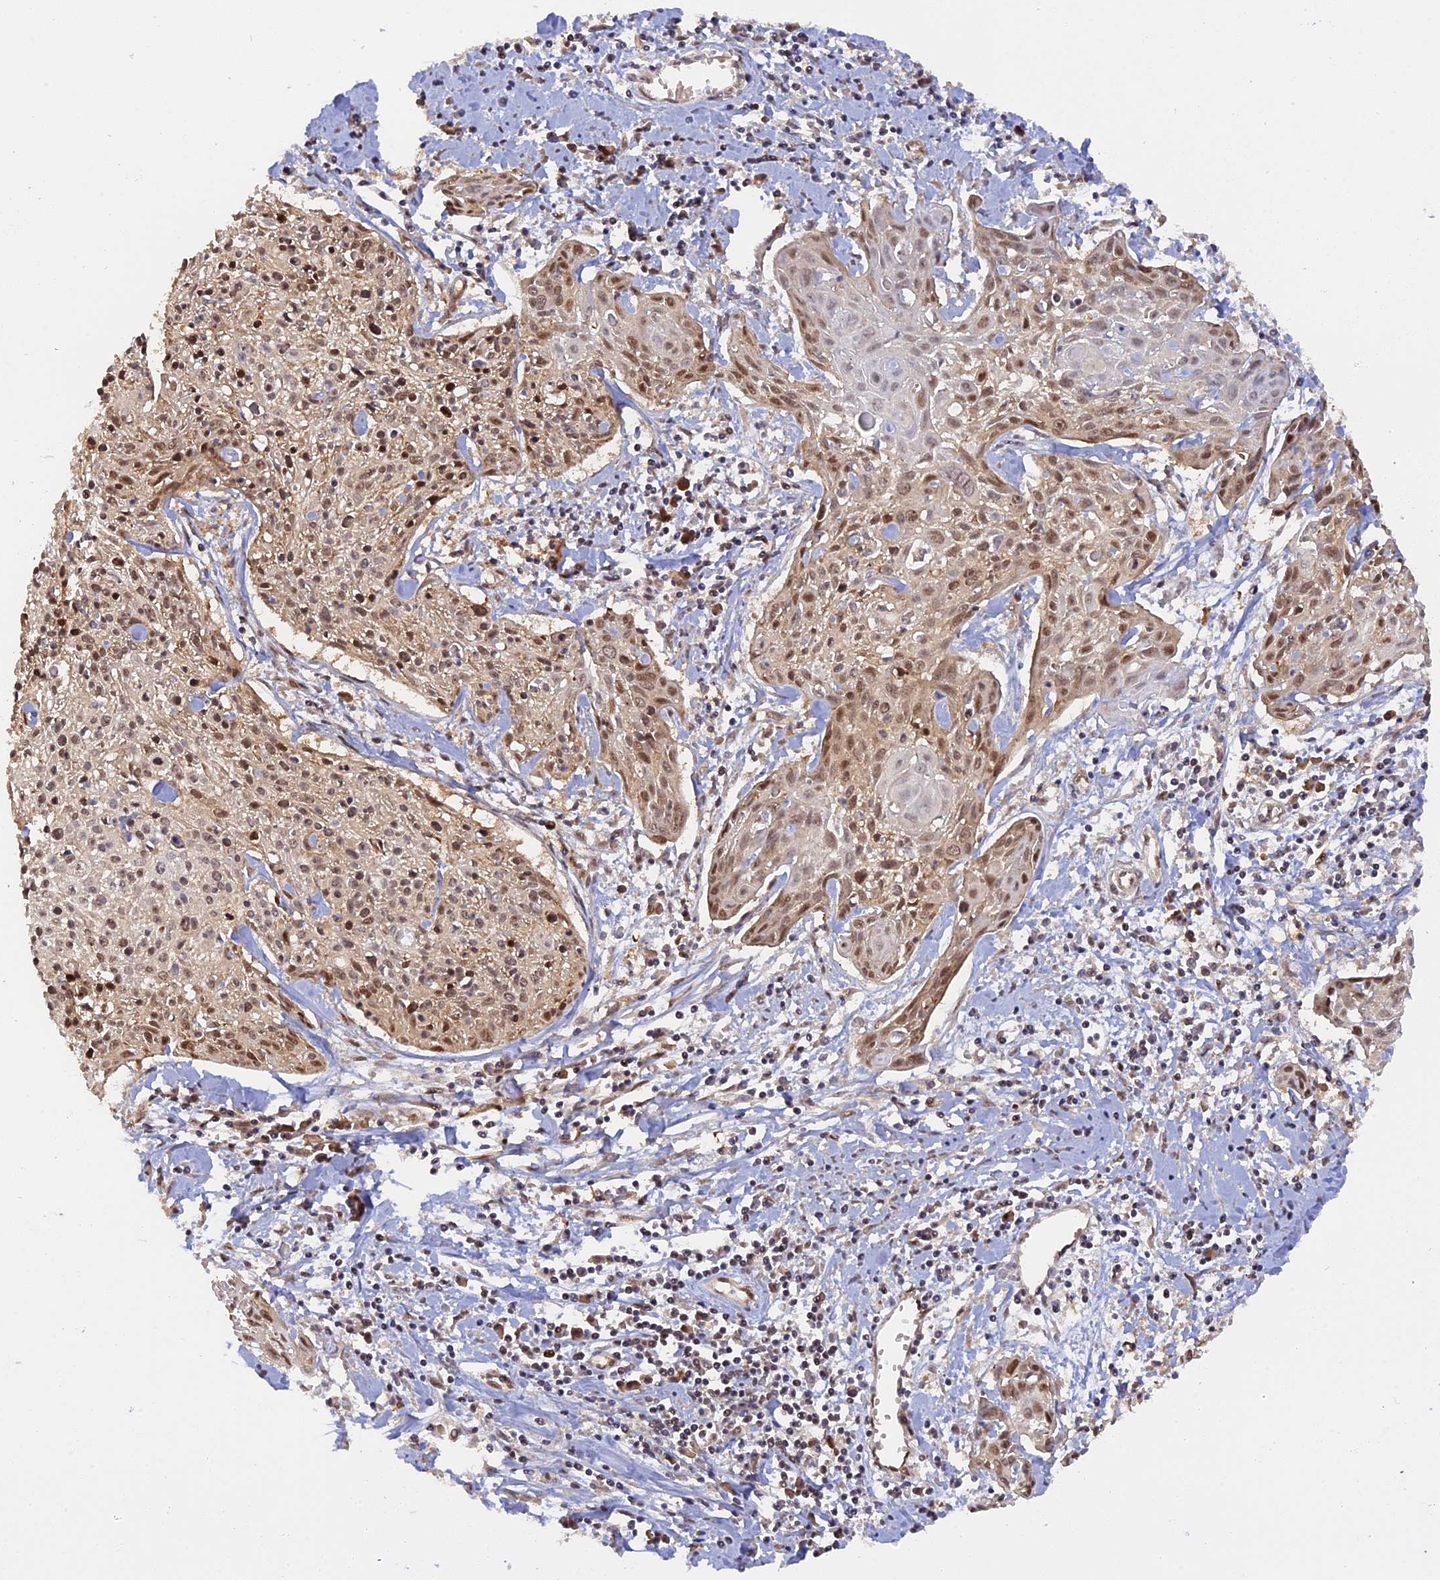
{"staining": {"intensity": "moderate", "quantity": "<25%", "location": "cytoplasmic/membranous,nuclear"}, "tissue": "cervical cancer", "cell_type": "Tumor cells", "image_type": "cancer", "snomed": [{"axis": "morphology", "description": "Squamous cell carcinoma, NOS"}, {"axis": "topography", "description": "Cervix"}], "caption": "Protein expression analysis of squamous cell carcinoma (cervical) demonstrates moderate cytoplasmic/membranous and nuclear positivity in about <25% of tumor cells.", "gene": "ZNF428", "patient": {"sex": "female", "age": 51}}